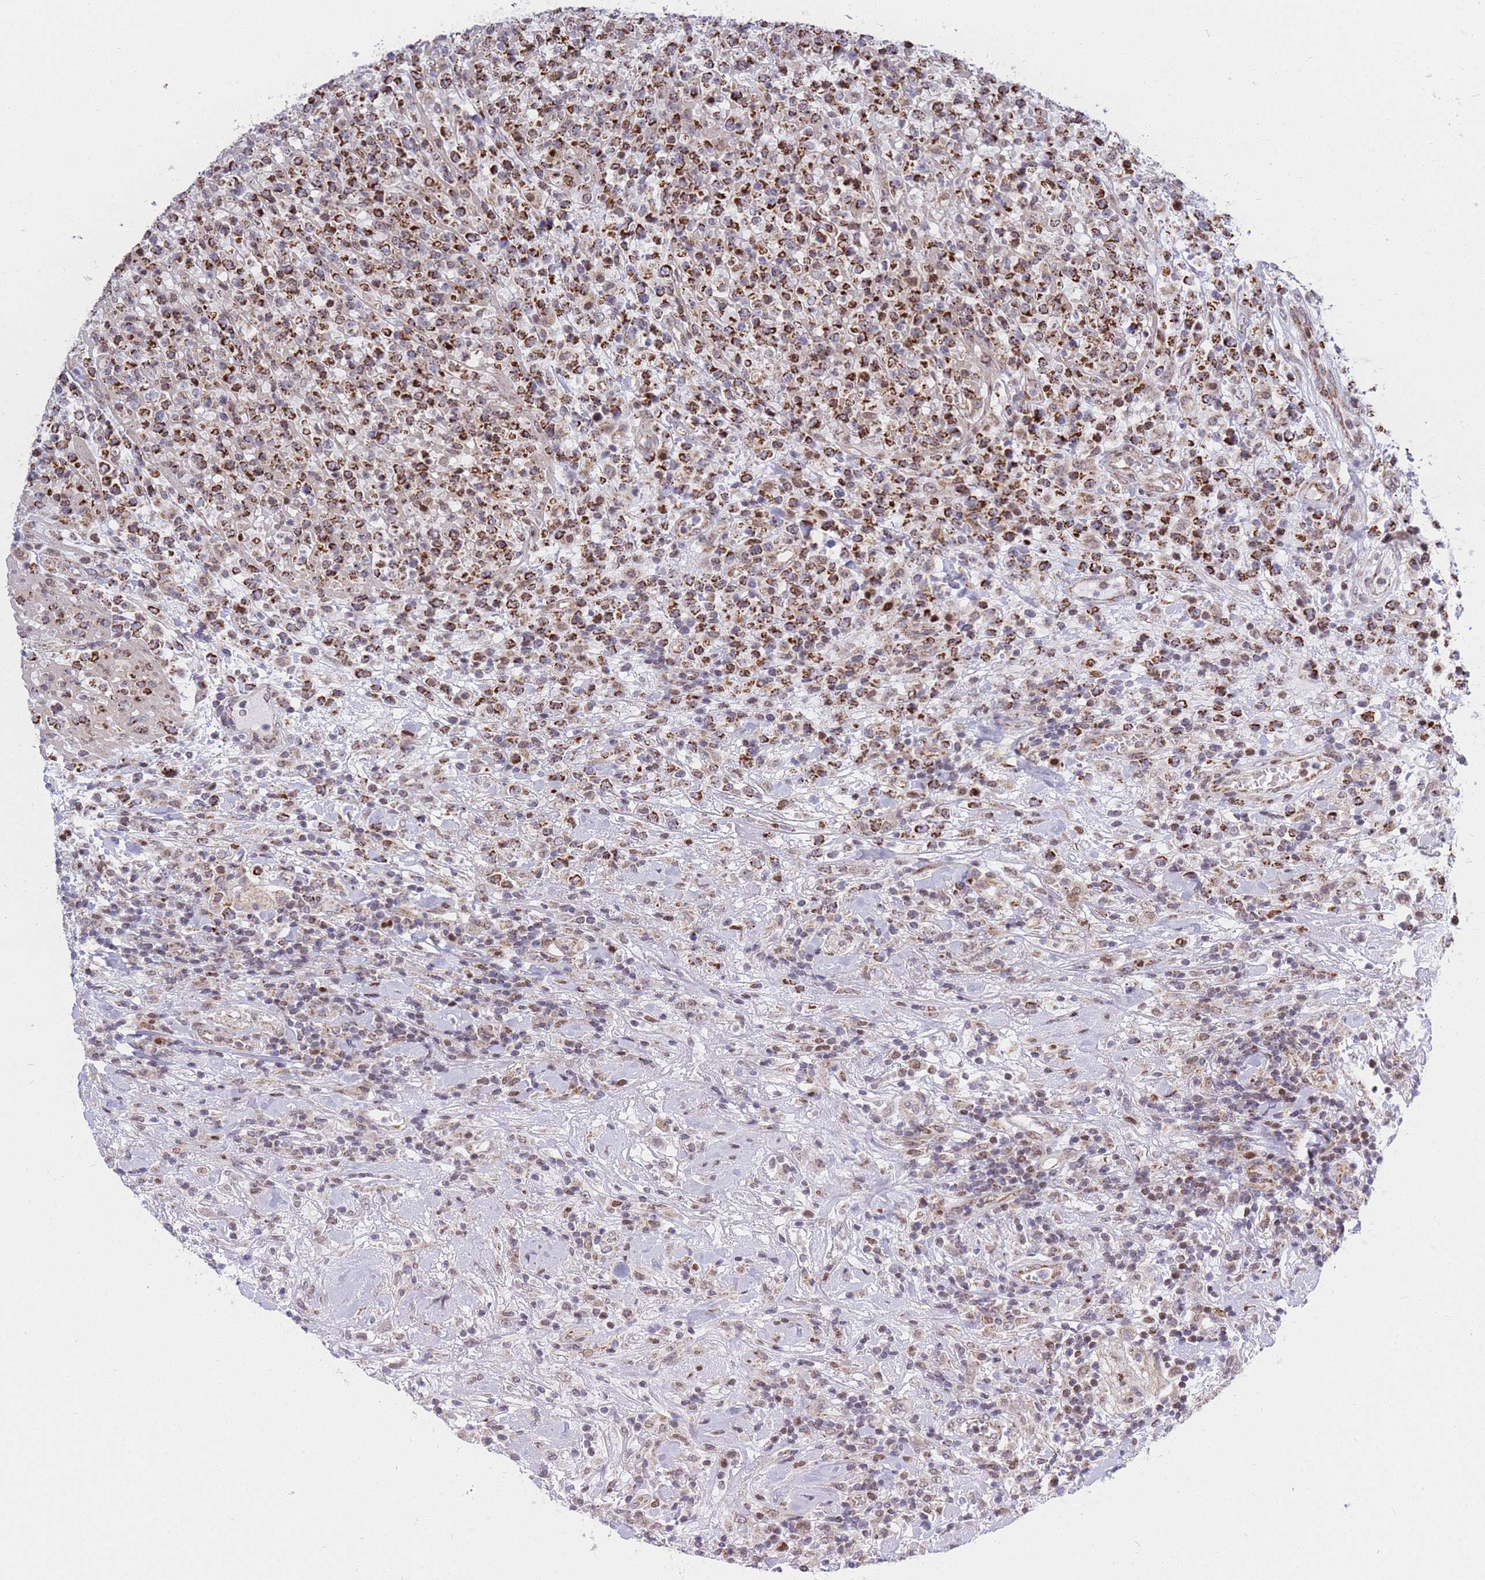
{"staining": {"intensity": "strong", "quantity": ">75%", "location": "cytoplasmic/membranous"}, "tissue": "lymphoma", "cell_type": "Tumor cells", "image_type": "cancer", "snomed": [{"axis": "morphology", "description": "Malignant lymphoma, non-Hodgkin's type, High grade"}, {"axis": "topography", "description": "Colon"}], "caption": "A high amount of strong cytoplasmic/membranous expression is appreciated in about >75% of tumor cells in high-grade malignant lymphoma, non-Hodgkin's type tissue. The protein is stained brown, and the nuclei are stained in blue (DAB IHC with brightfield microscopy, high magnification).", "gene": "MOB4", "patient": {"sex": "female", "age": 53}}